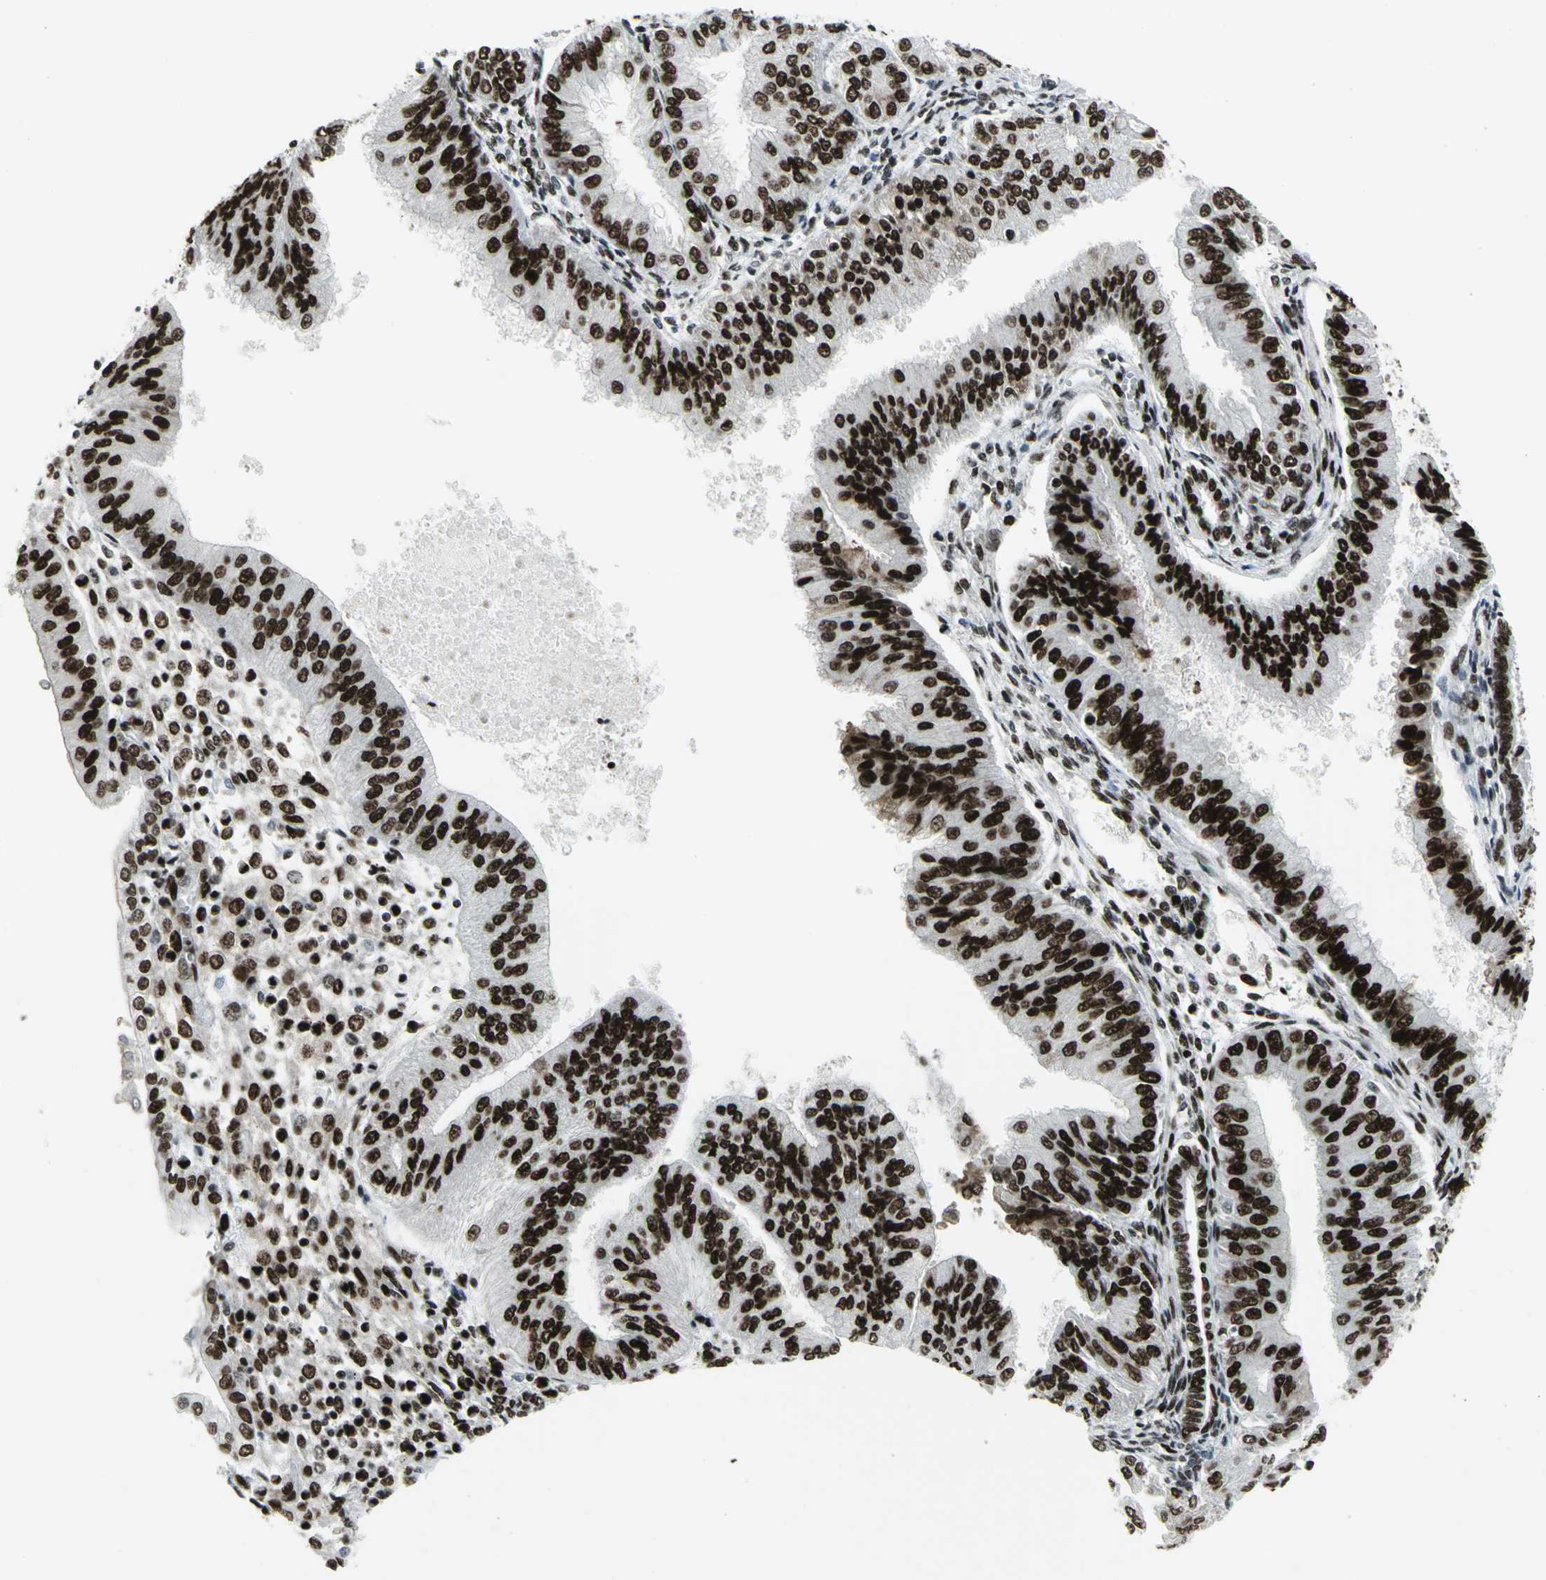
{"staining": {"intensity": "strong", "quantity": ">75%", "location": "nuclear"}, "tissue": "endometrial cancer", "cell_type": "Tumor cells", "image_type": "cancer", "snomed": [{"axis": "morphology", "description": "Adenocarcinoma, NOS"}, {"axis": "topography", "description": "Endometrium"}], "caption": "Endometrial cancer was stained to show a protein in brown. There is high levels of strong nuclear staining in approximately >75% of tumor cells. (DAB (3,3'-diaminobenzidine) = brown stain, brightfield microscopy at high magnification).", "gene": "SMARCA4", "patient": {"sex": "female", "age": 53}}